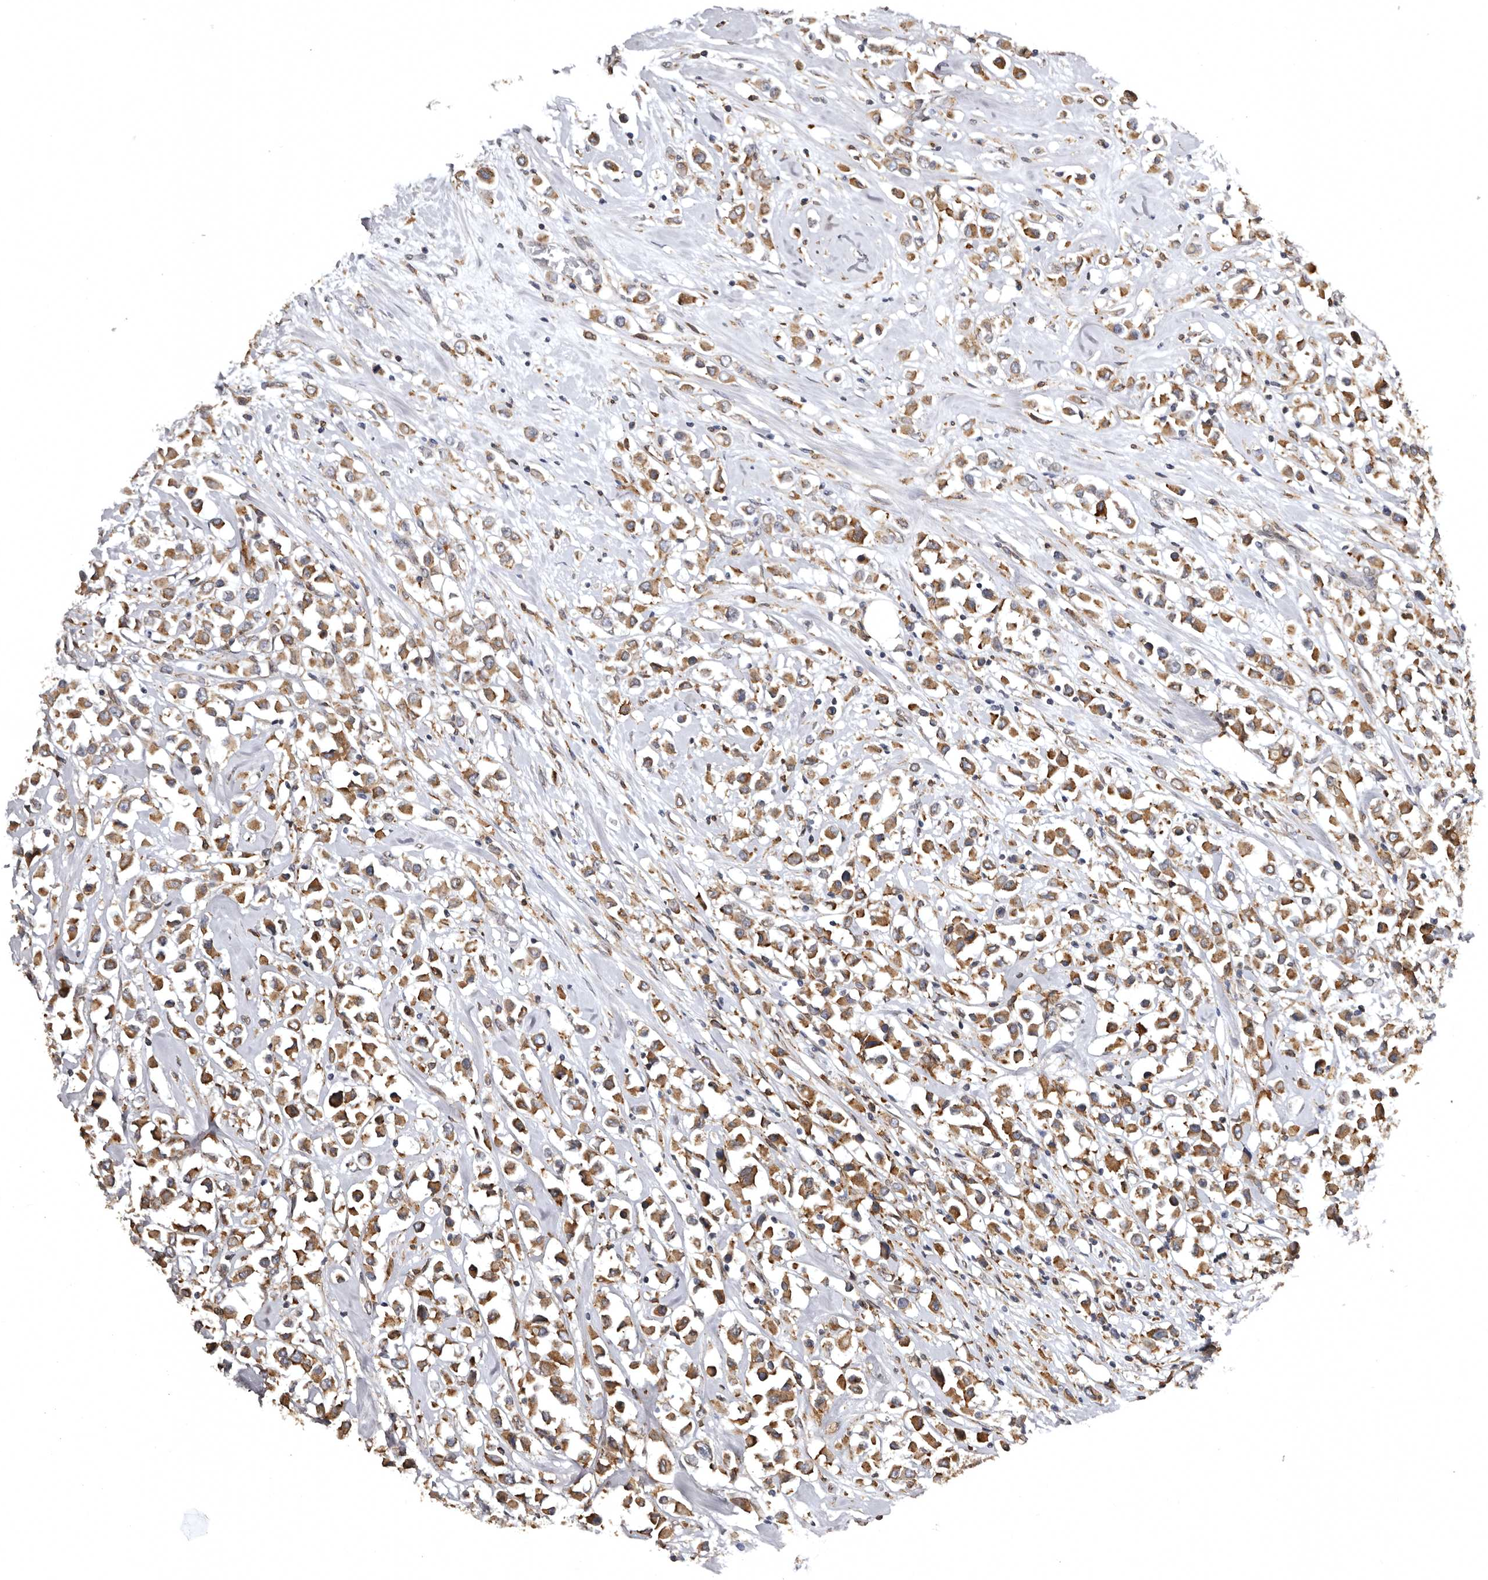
{"staining": {"intensity": "moderate", "quantity": ">75%", "location": "cytoplasmic/membranous"}, "tissue": "breast cancer", "cell_type": "Tumor cells", "image_type": "cancer", "snomed": [{"axis": "morphology", "description": "Duct carcinoma"}, {"axis": "topography", "description": "Breast"}], "caption": "Tumor cells exhibit medium levels of moderate cytoplasmic/membranous staining in approximately >75% of cells in human breast intraductal carcinoma.", "gene": "INKA2", "patient": {"sex": "female", "age": 61}}